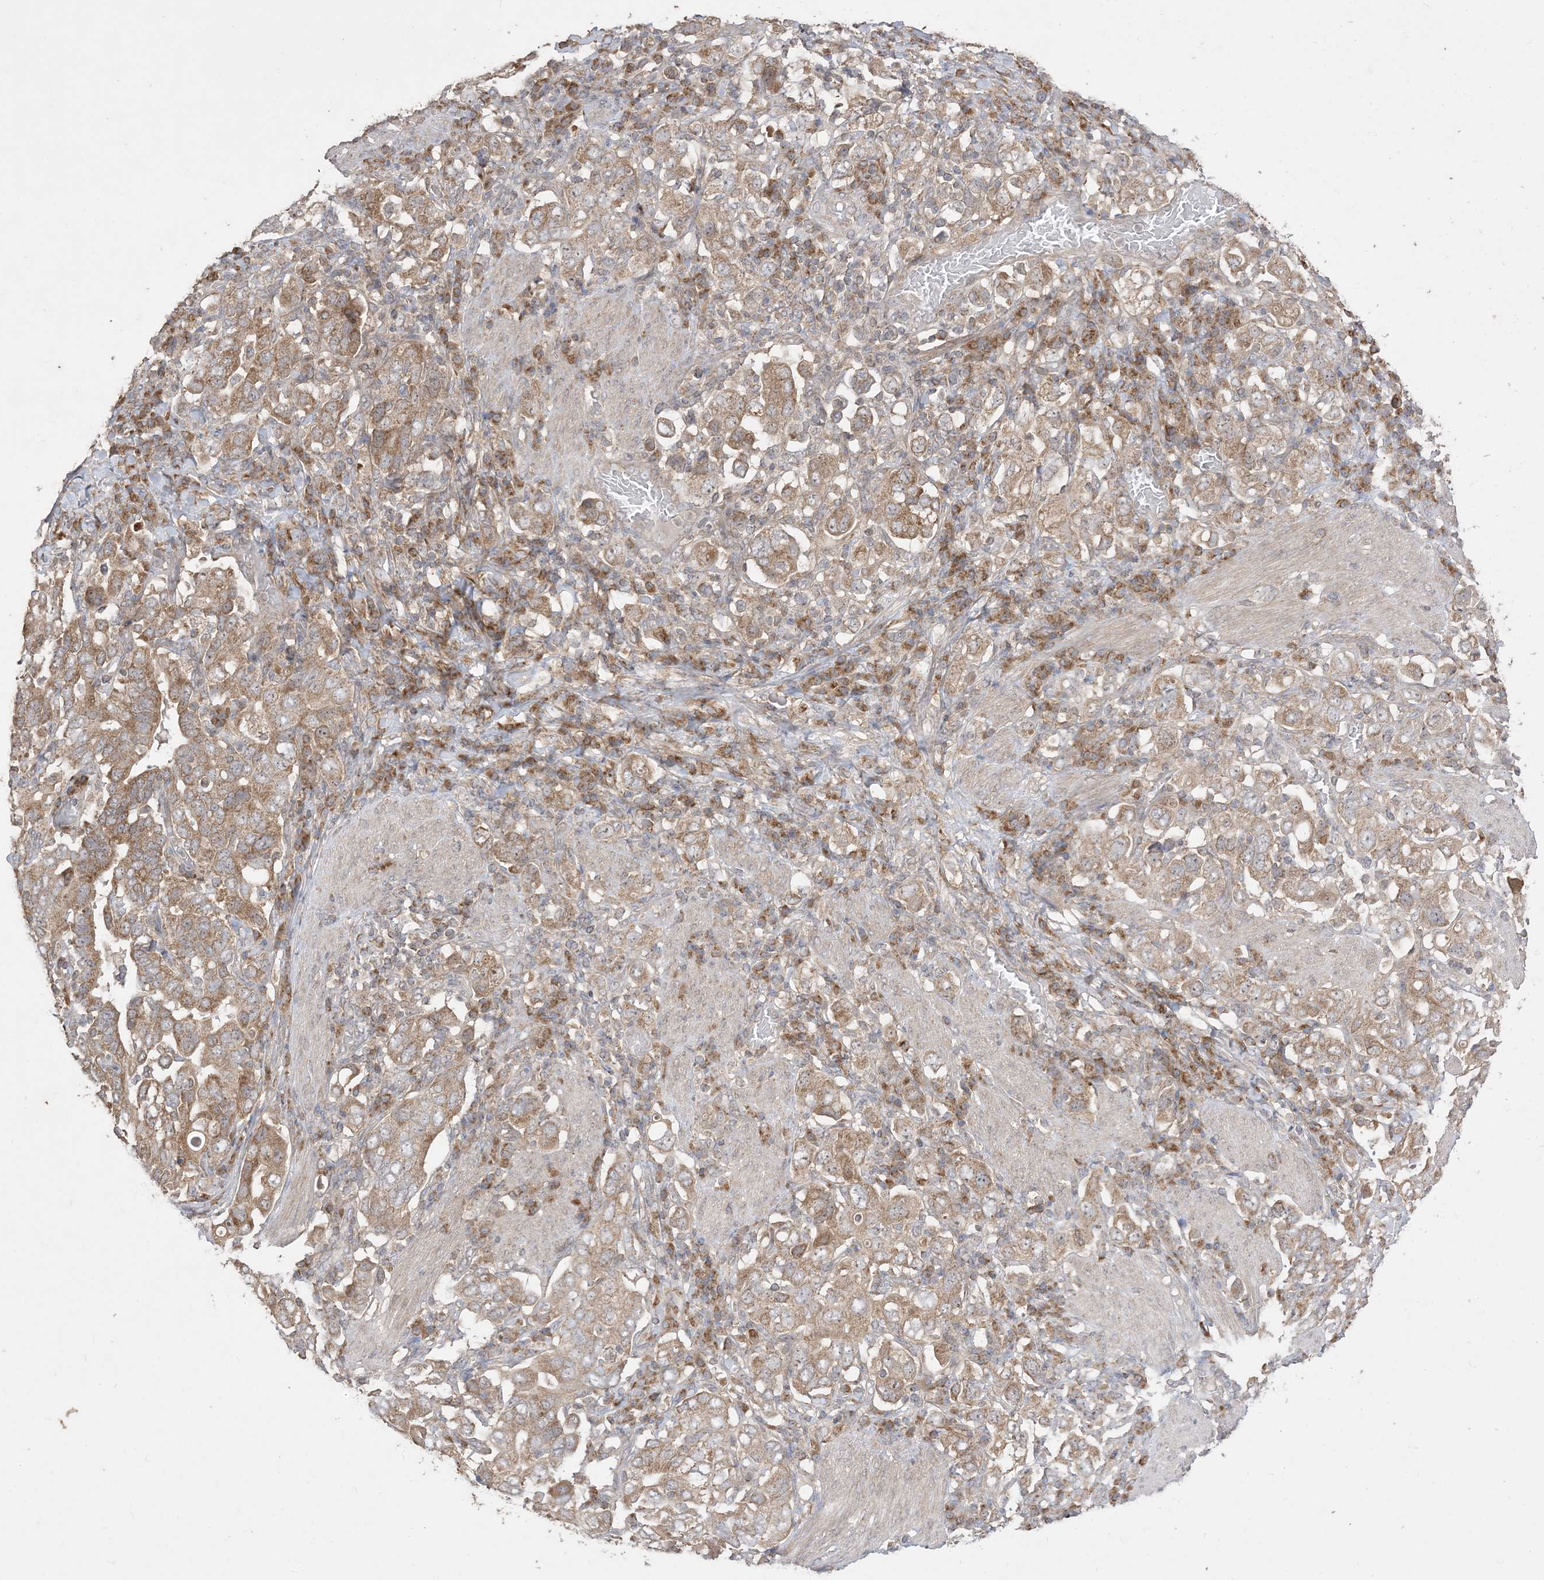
{"staining": {"intensity": "strong", "quantity": ">75%", "location": "cytoplasmic/membranous"}, "tissue": "stomach cancer", "cell_type": "Tumor cells", "image_type": "cancer", "snomed": [{"axis": "morphology", "description": "Adenocarcinoma, NOS"}, {"axis": "topography", "description": "Stomach, upper"}], "caption": "Human adenocarcinoma (stomach) stained with a protein marker exhibits strong staining in tumor cells.", "gene": "SIRT3", "patient": {"sex": "male", "age": 62}}